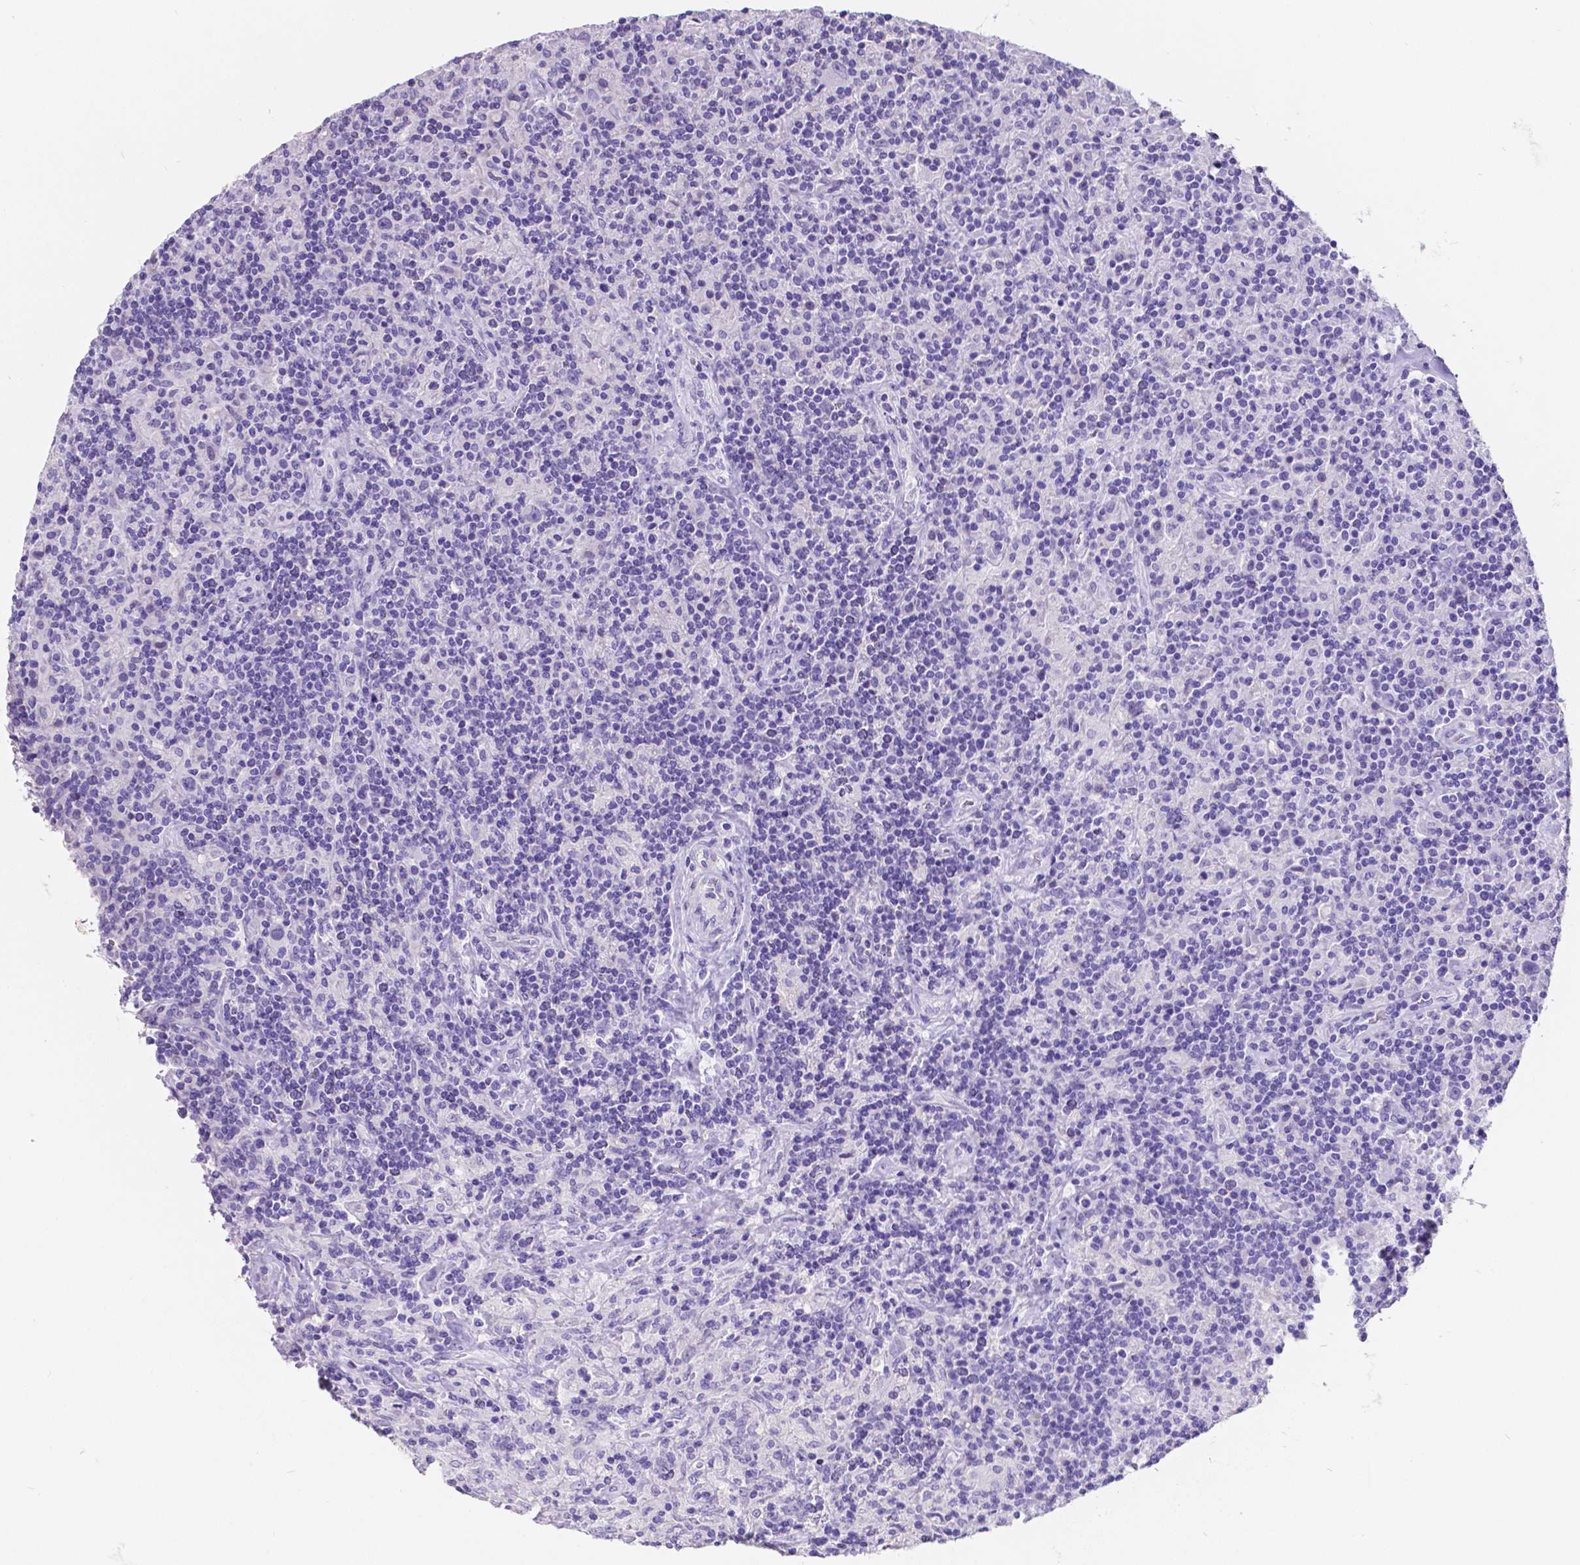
{"staining": {"intensity": "negative", "quantity": "none", "location": "none"}, "tissue": "lymphoma", "cell_type": "Tumor cells", "image_type": "cancer", "snomed": [{"axis": "morphology", "description": "Hodgkin's disease, NOS"}, {"axis": "topography", "description": "Lymph node"}], "caption": "Tumor cells show no significant protein positivity in Hodgkin's disease.", "gene": "SATB2", "patient": {"sex": "male", "age": 70}}